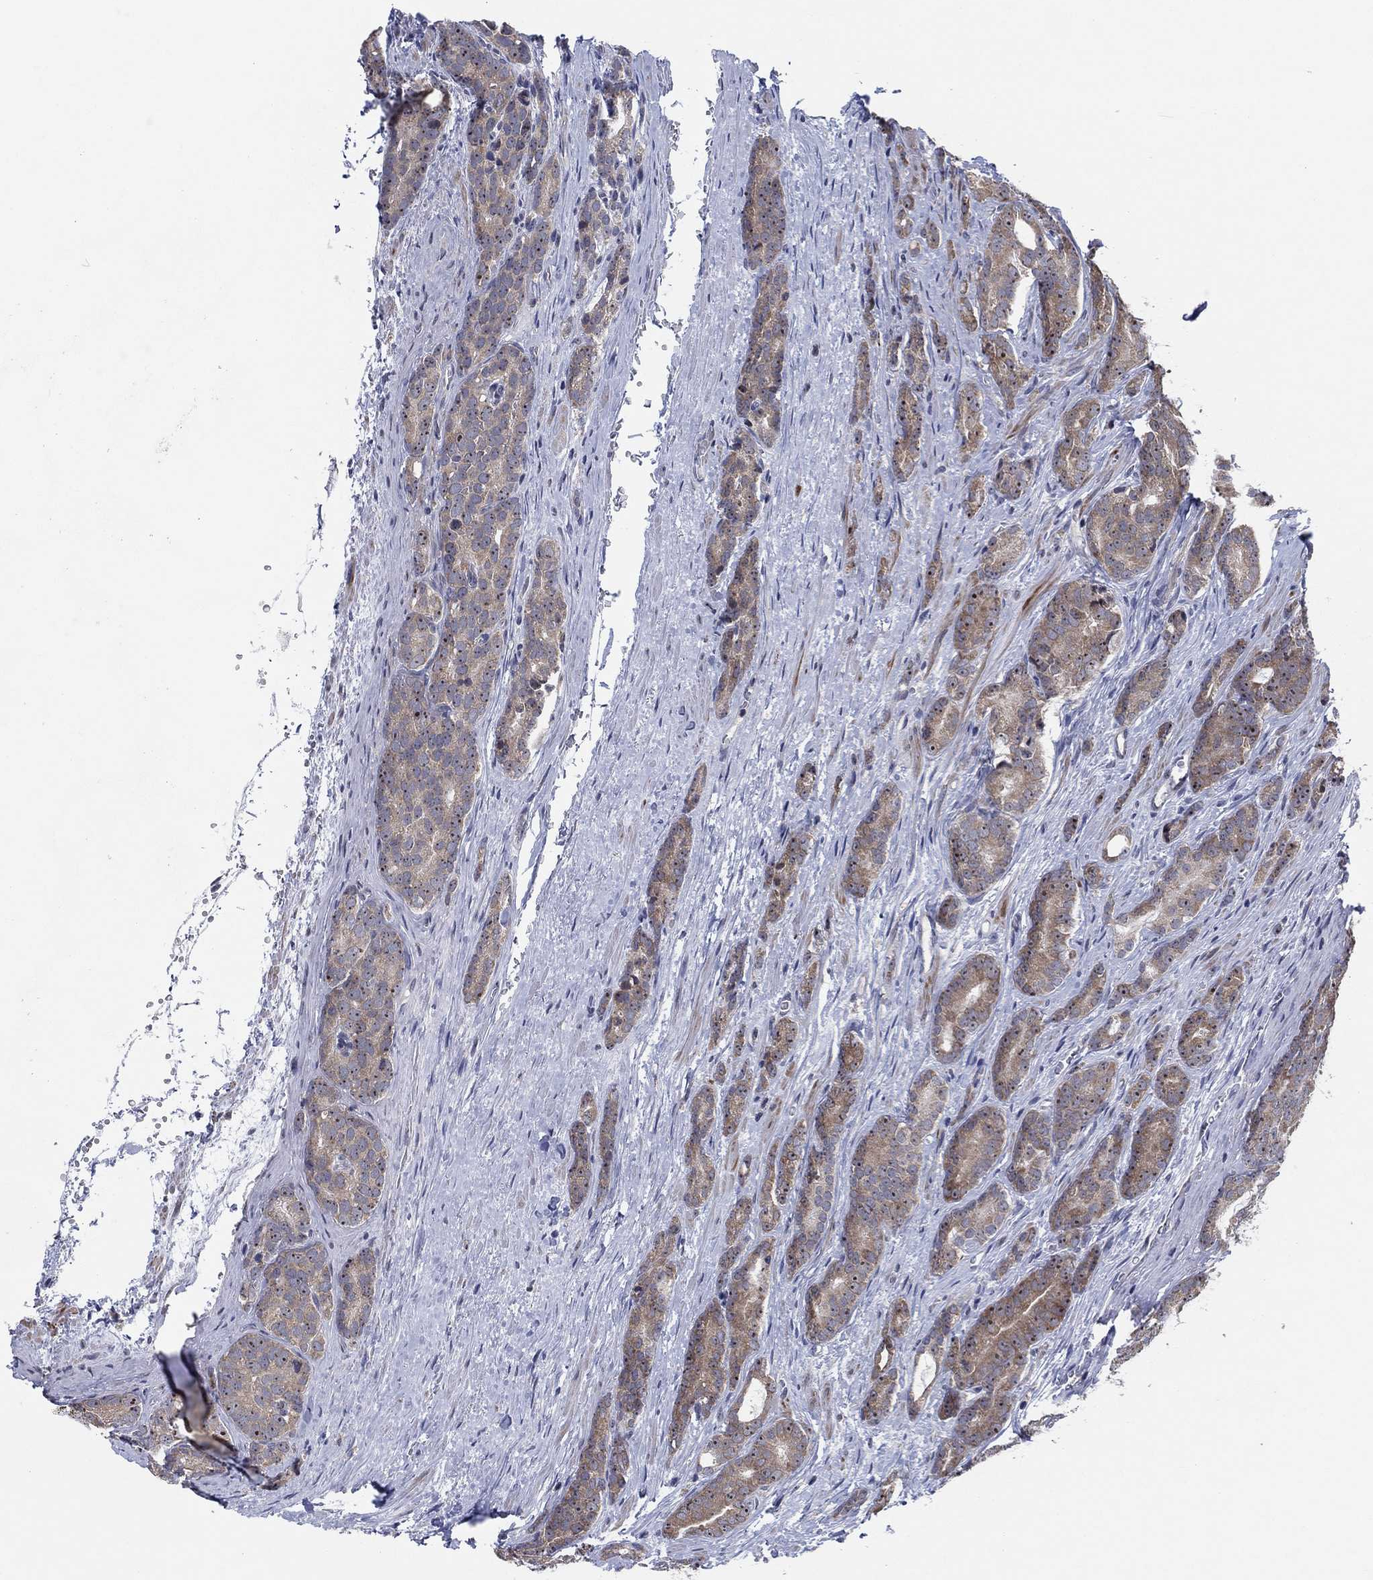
{"staining": {"intensity": "weak", "quantity": "25%-75%", "location": "cytoplasmic/membranous,nuclear"}, "tissue": "prostate cancer", "cell_type": "Tumor cells", "image_type": "cancer", "snomed": [{"axis": "morphology", "description": "Adenocarcinoma, NOS"}, {"axis": "topography", "description": "Prostate"}], "caption": "A micrograph of human prostate cancer stained for a protein reveals weak cytoplasmic/membranous and nuclear brown staining in tumor cells.", "gene": "FAM104A", "patient": {"sex": "male", "age": 71}}